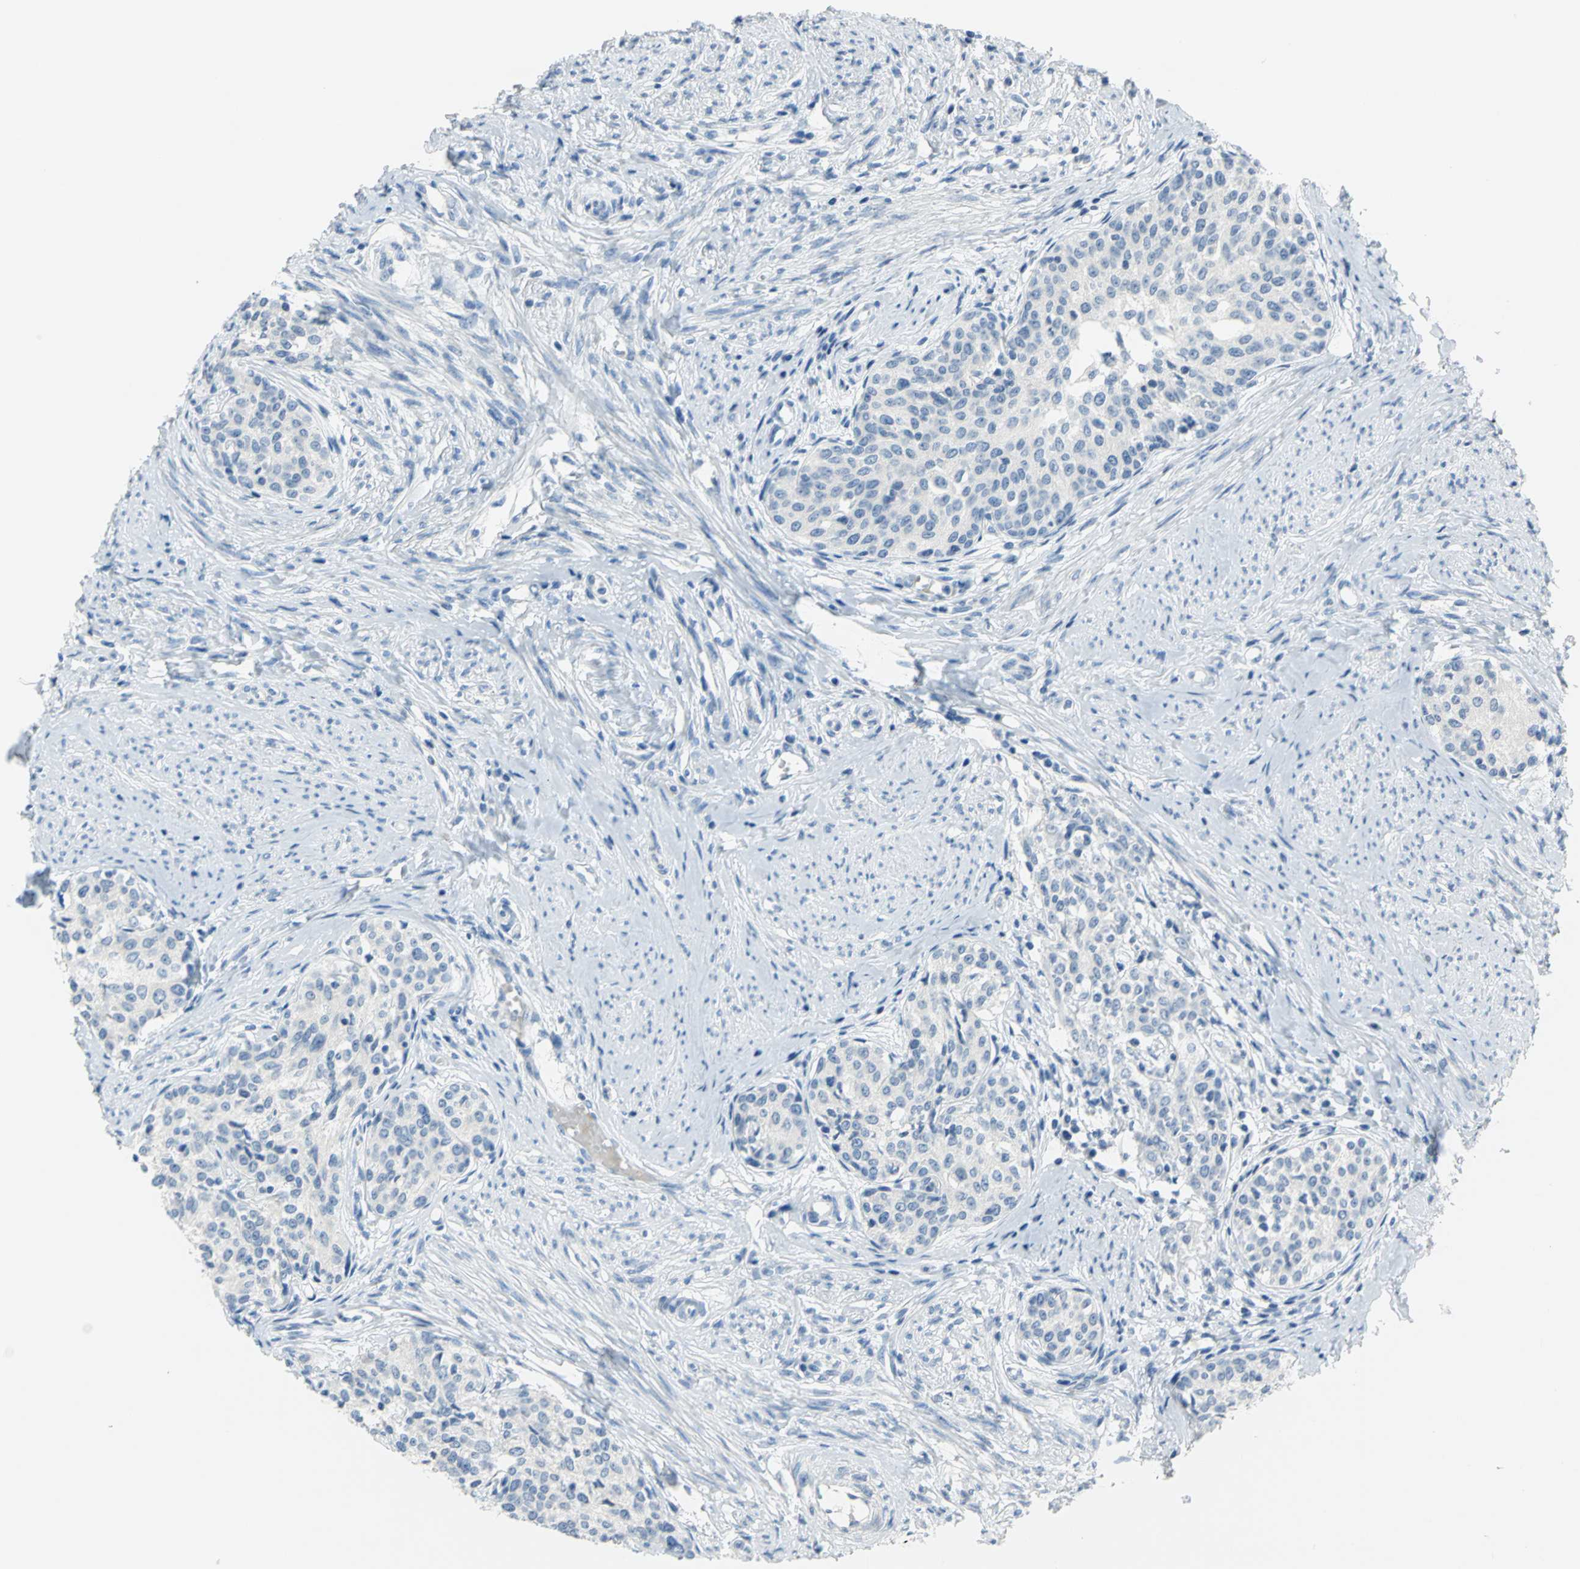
{"staining": {"intensity": "negative", "quantity": "none", "location": "none"}, "tissue": "cervical cancer", "cell_type": "Tumor cells", "image_type": "cancer", "snomed": [{"axis": "morphology", "description": "Squamous cell carcinoma, NOS"}, {"axis": "morphology", "description": "Adenocarcinoma, NOS"}, {"axis": "topography", "description": "Cervix"}], "caption": "A high-resolution micrograph shows IHC staining of cervical squamous cell carcinoma, which displays no significant positivity in tumor cells.", "gene": "PKLR", "patient": {"sex": "female", "age": 52}}